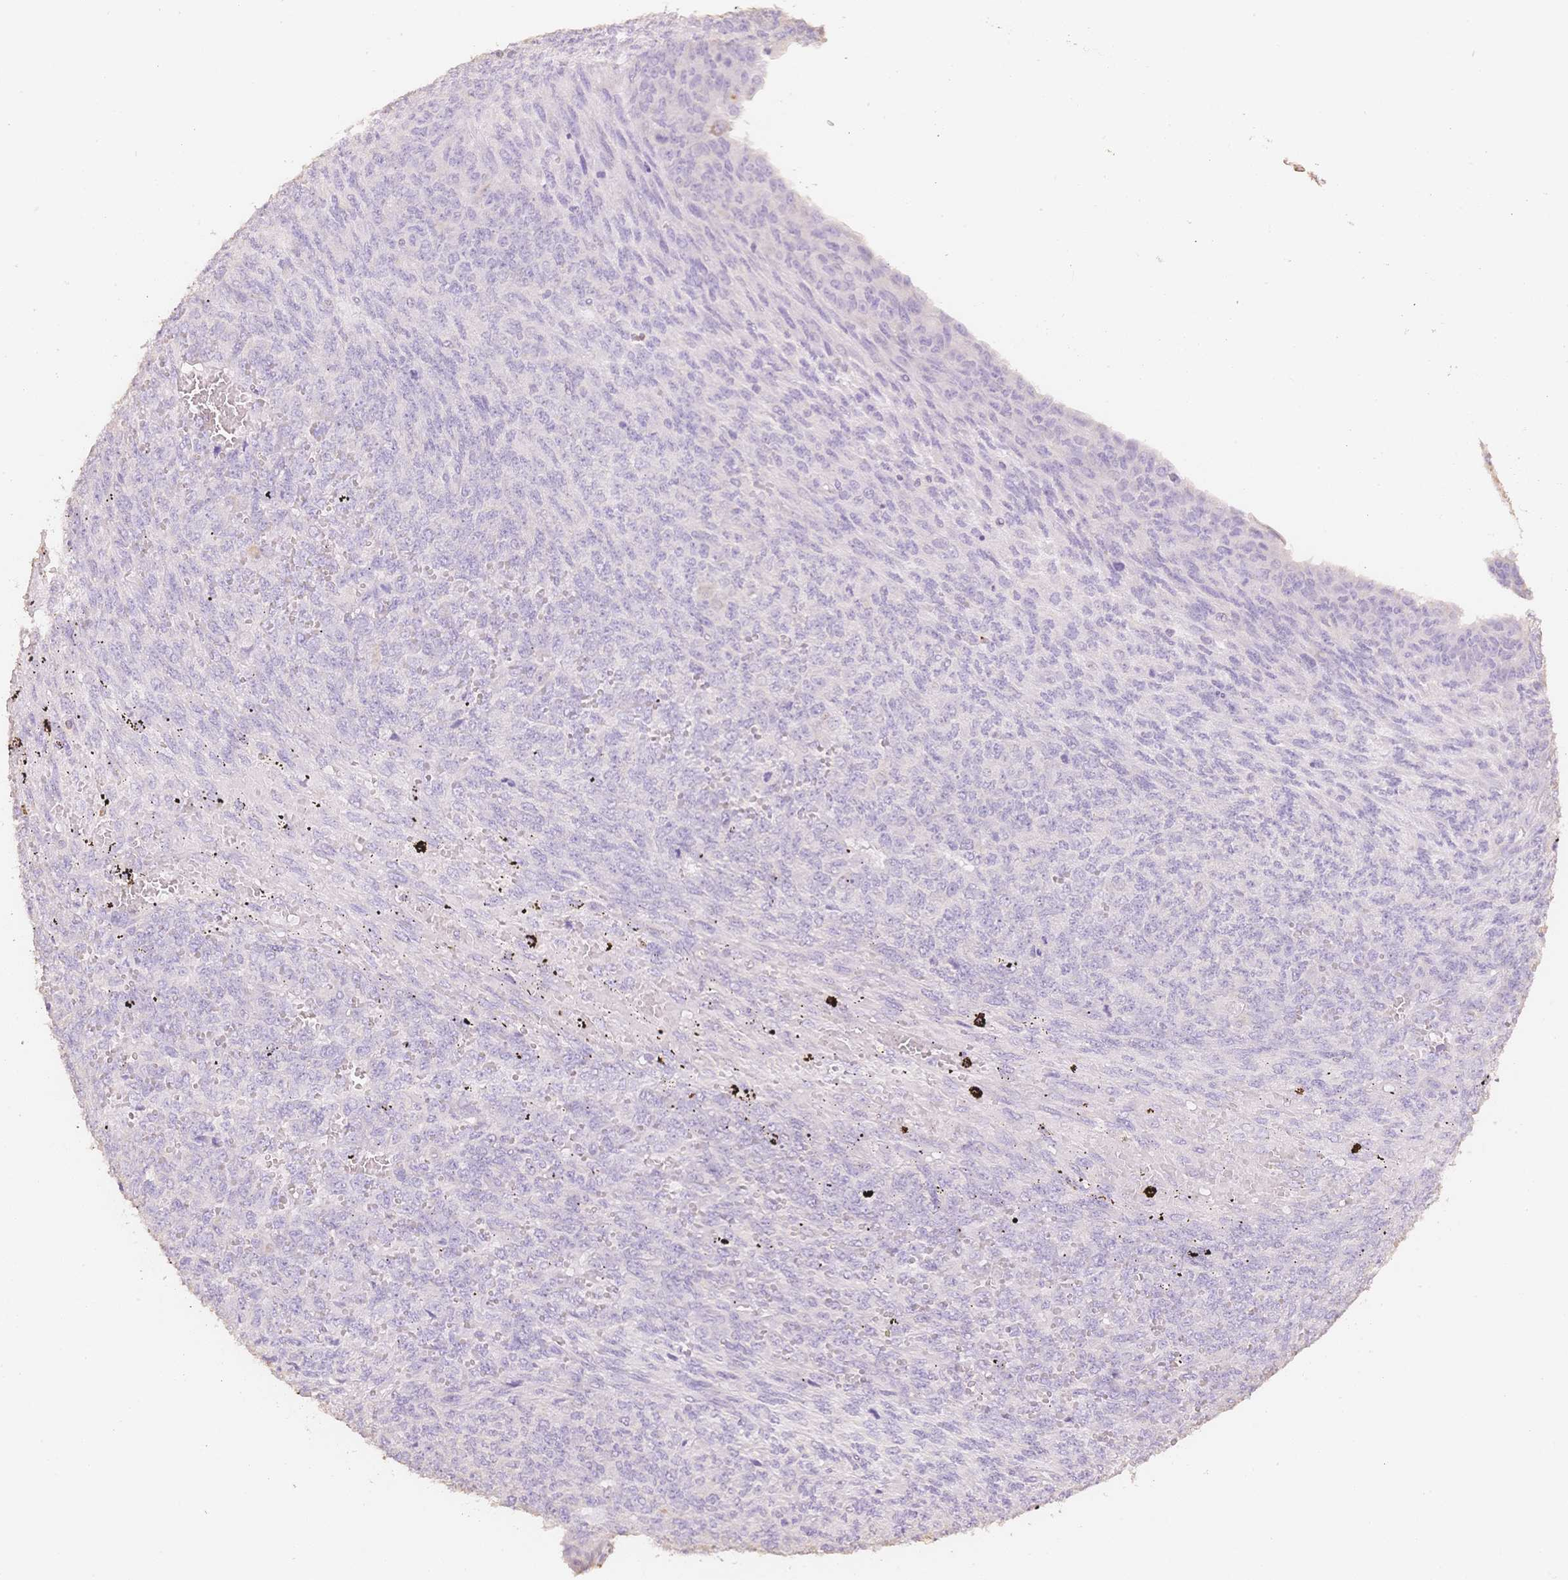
{"staining": {"intensity": "negative", "quantity": "none", "location": "none"}, "tissue": "endometrial cancer", "cell_type": "Tumor cells", "image_type": "cancer", "snomed": [{"axis": "morphology", "description": "Adenocarcinoma, NOS"}, {"axis": "topography", "description": "Endometrium"}], "caption": "DAB (3,3'-diaminobenzidine) immunohistochemical staining of endometrial cancer (adenocarcinoma) reveals no significant staining in tumor cells.", "gene": "MBOAT7", "patient": {"sex": "female", "age": 32}}